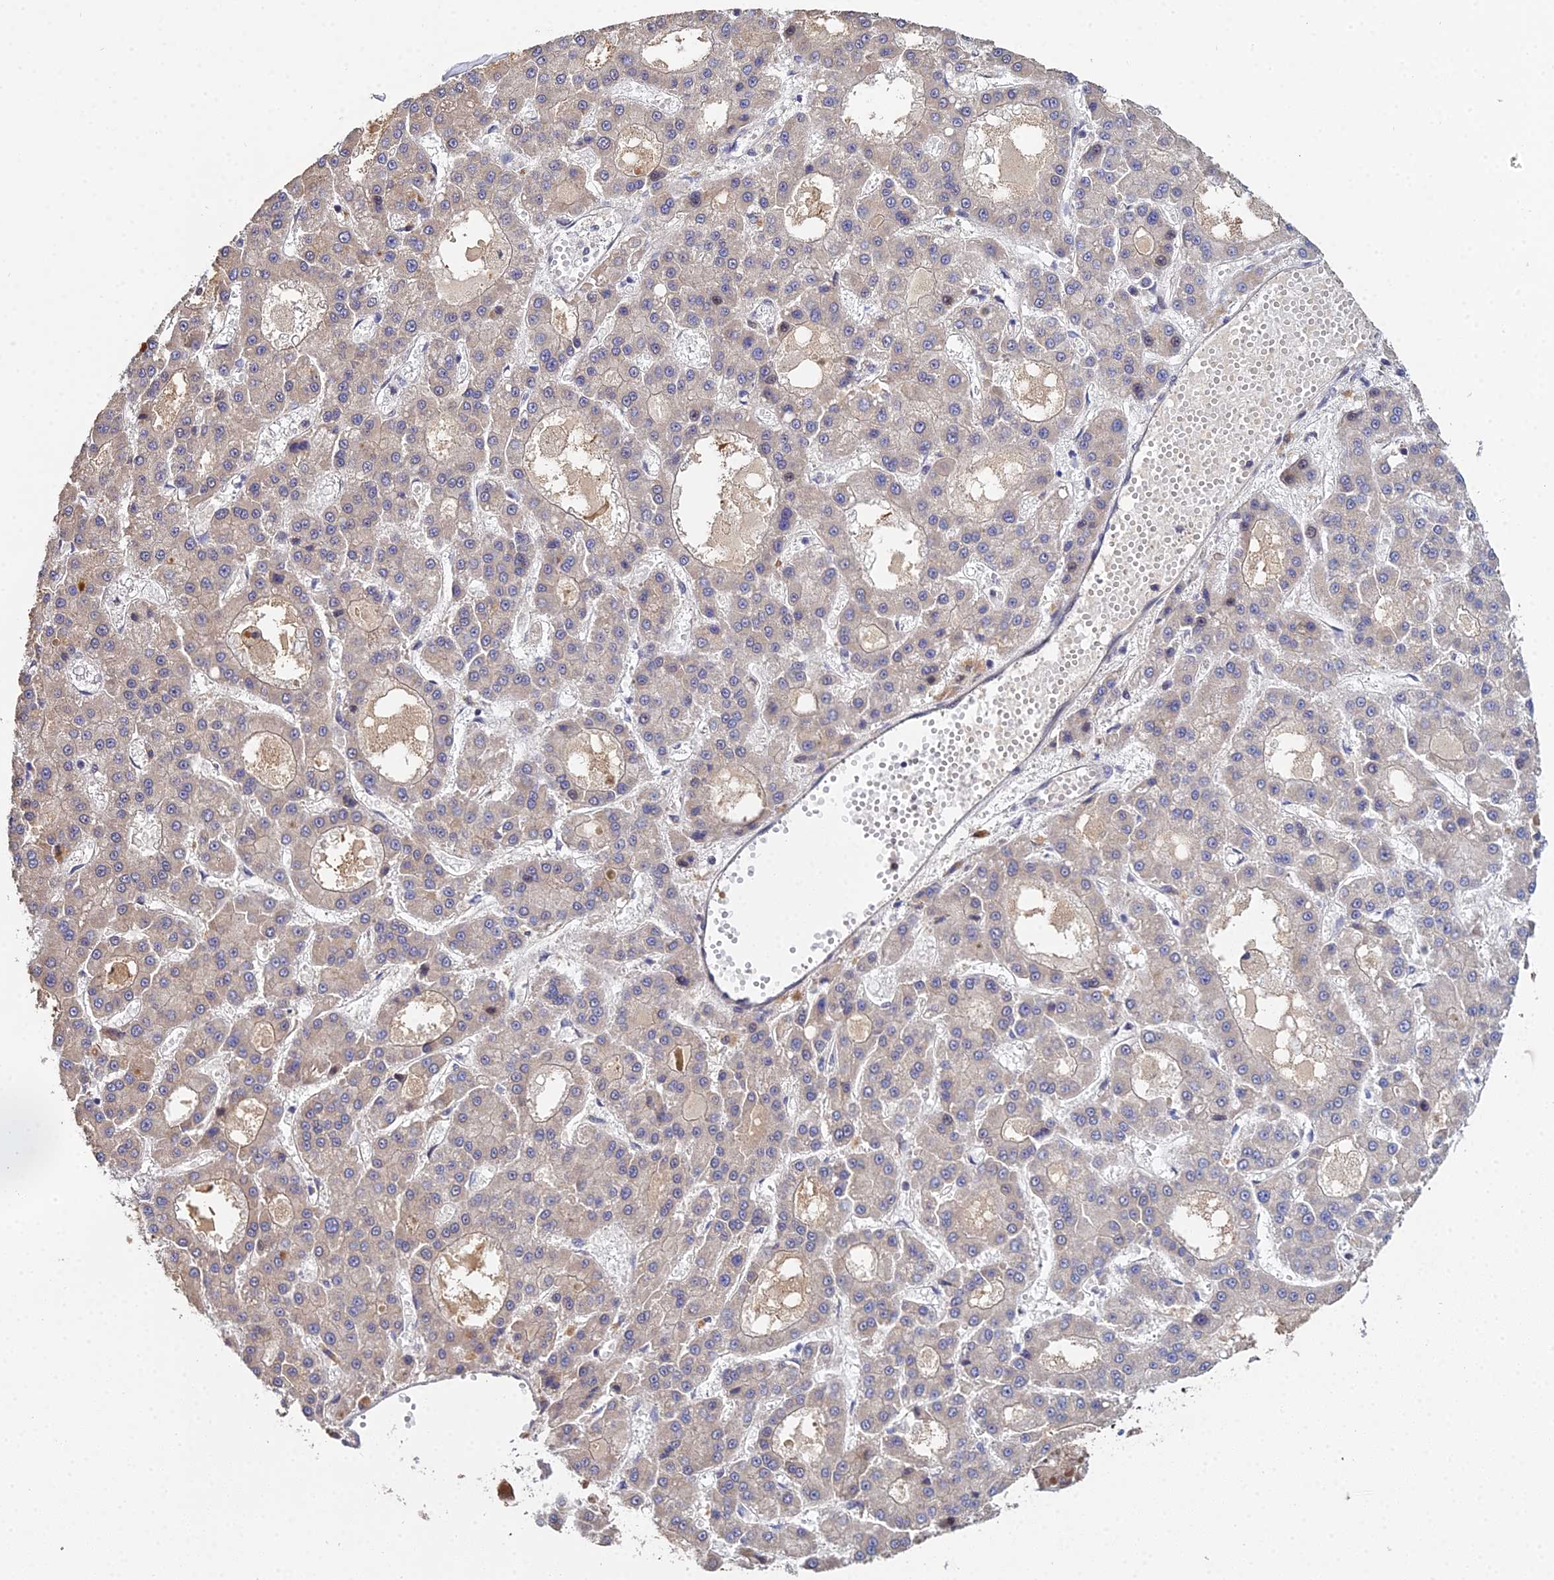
{"staining": {"intensity": "negative", "quantity": "none", "location": "none"}, "tissue": "liver cancer", "cell_type": "Tumor cells", "image_type": "cancer", "snomed": [{"axis": "morphology", "description": "Carcinoma, Hepatocellular, NOS"}, {"axis": "topography", "description": "Liver"}], "caption": "Image shows no significant protein positivity in tumor cells of hepatocellular carcinoma (liver). (Brightfield microscopy of DAB (3,3'-diaminobenzidine) immunohistochemistry at high magnification).", "gene": "ERCC5", "patient": {"sex": "male", "age": 70}}